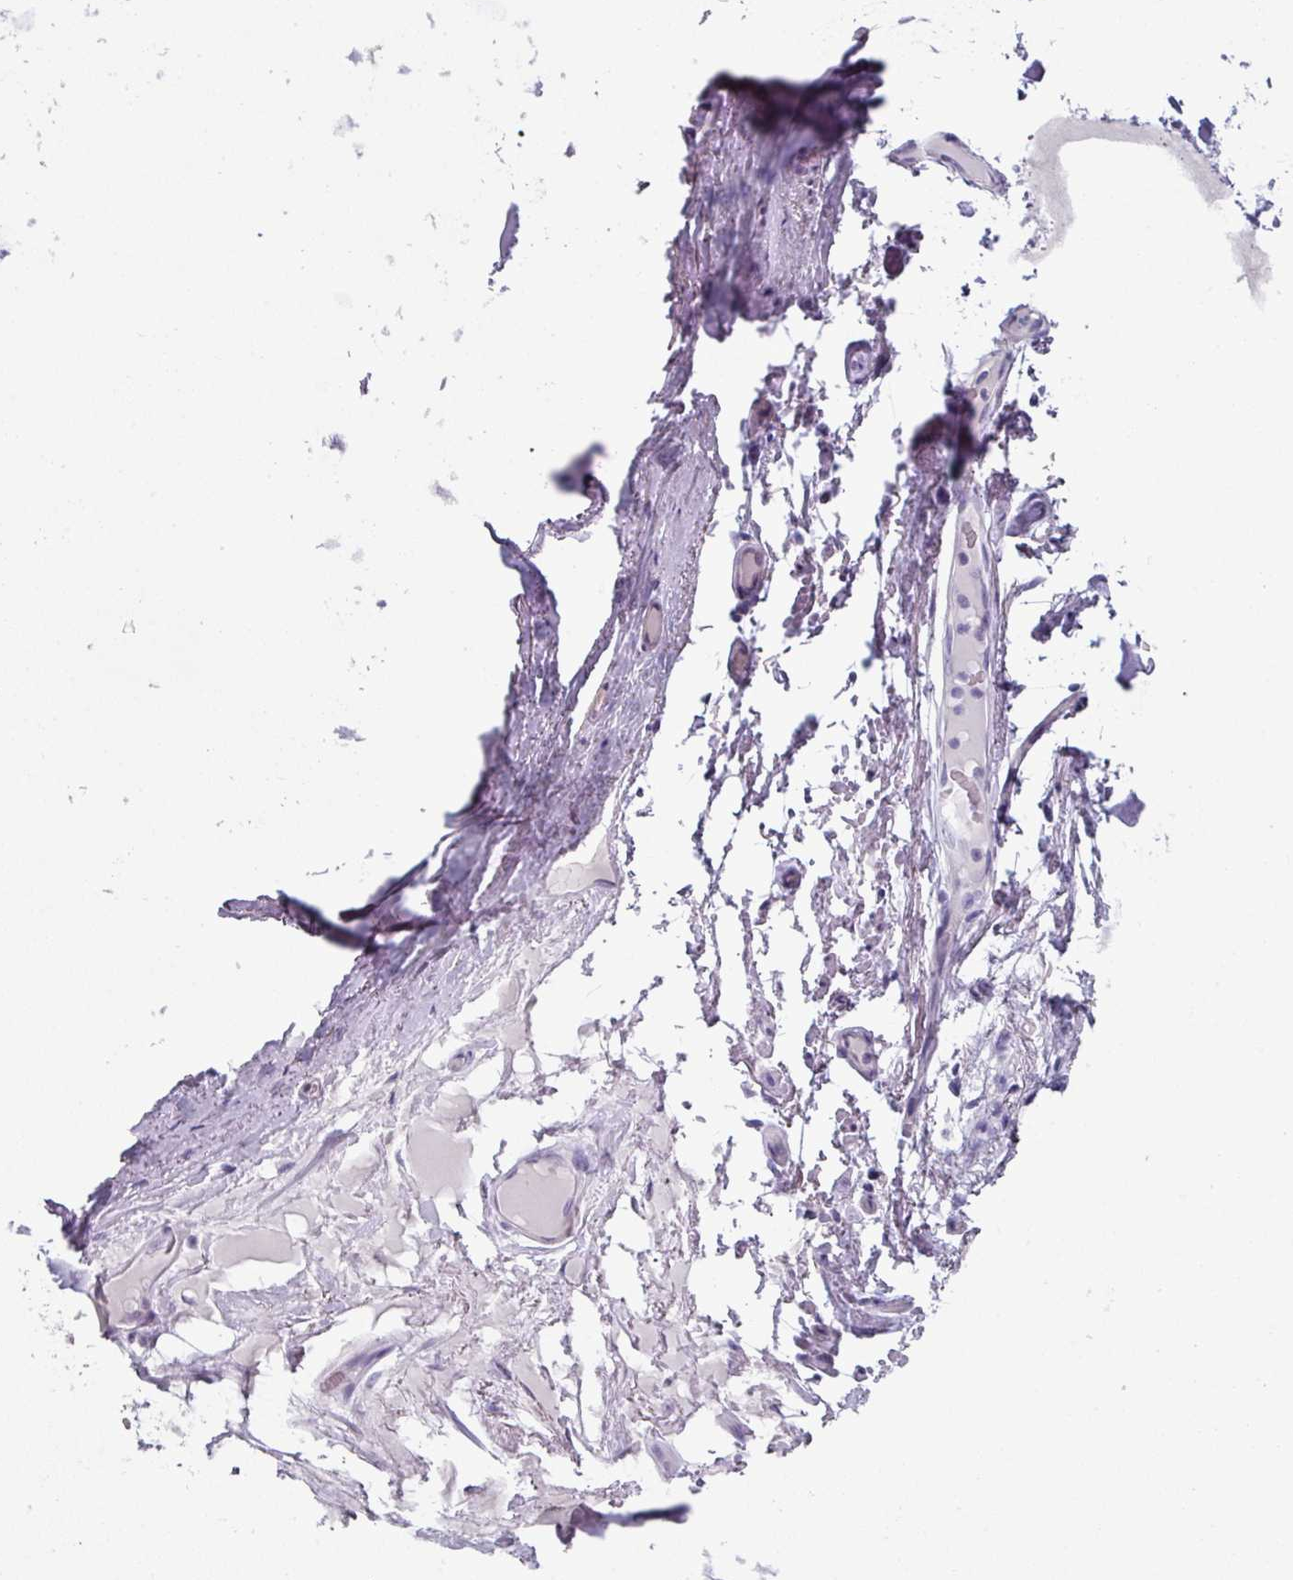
{"staining": {"intensity": "negative", "quantity": "none", "location": "none"}, "tissue": "soft tissue", "cell_type": "Chondrocytes", "image_type": "normal", "snomed": [{"axis": "morphology", "description": "Normal tissue, NOS"}, {"axis": "topography", "description": "Bronchus"}], "caption": "DAB (3,3'-diaminobenzidine) immunohistochemical staining of benign soft tissue demonstrates no significant staining in chondrocytes.", "gene": "SLC17A7", "patient": {"sex": "male", "age": 70}}